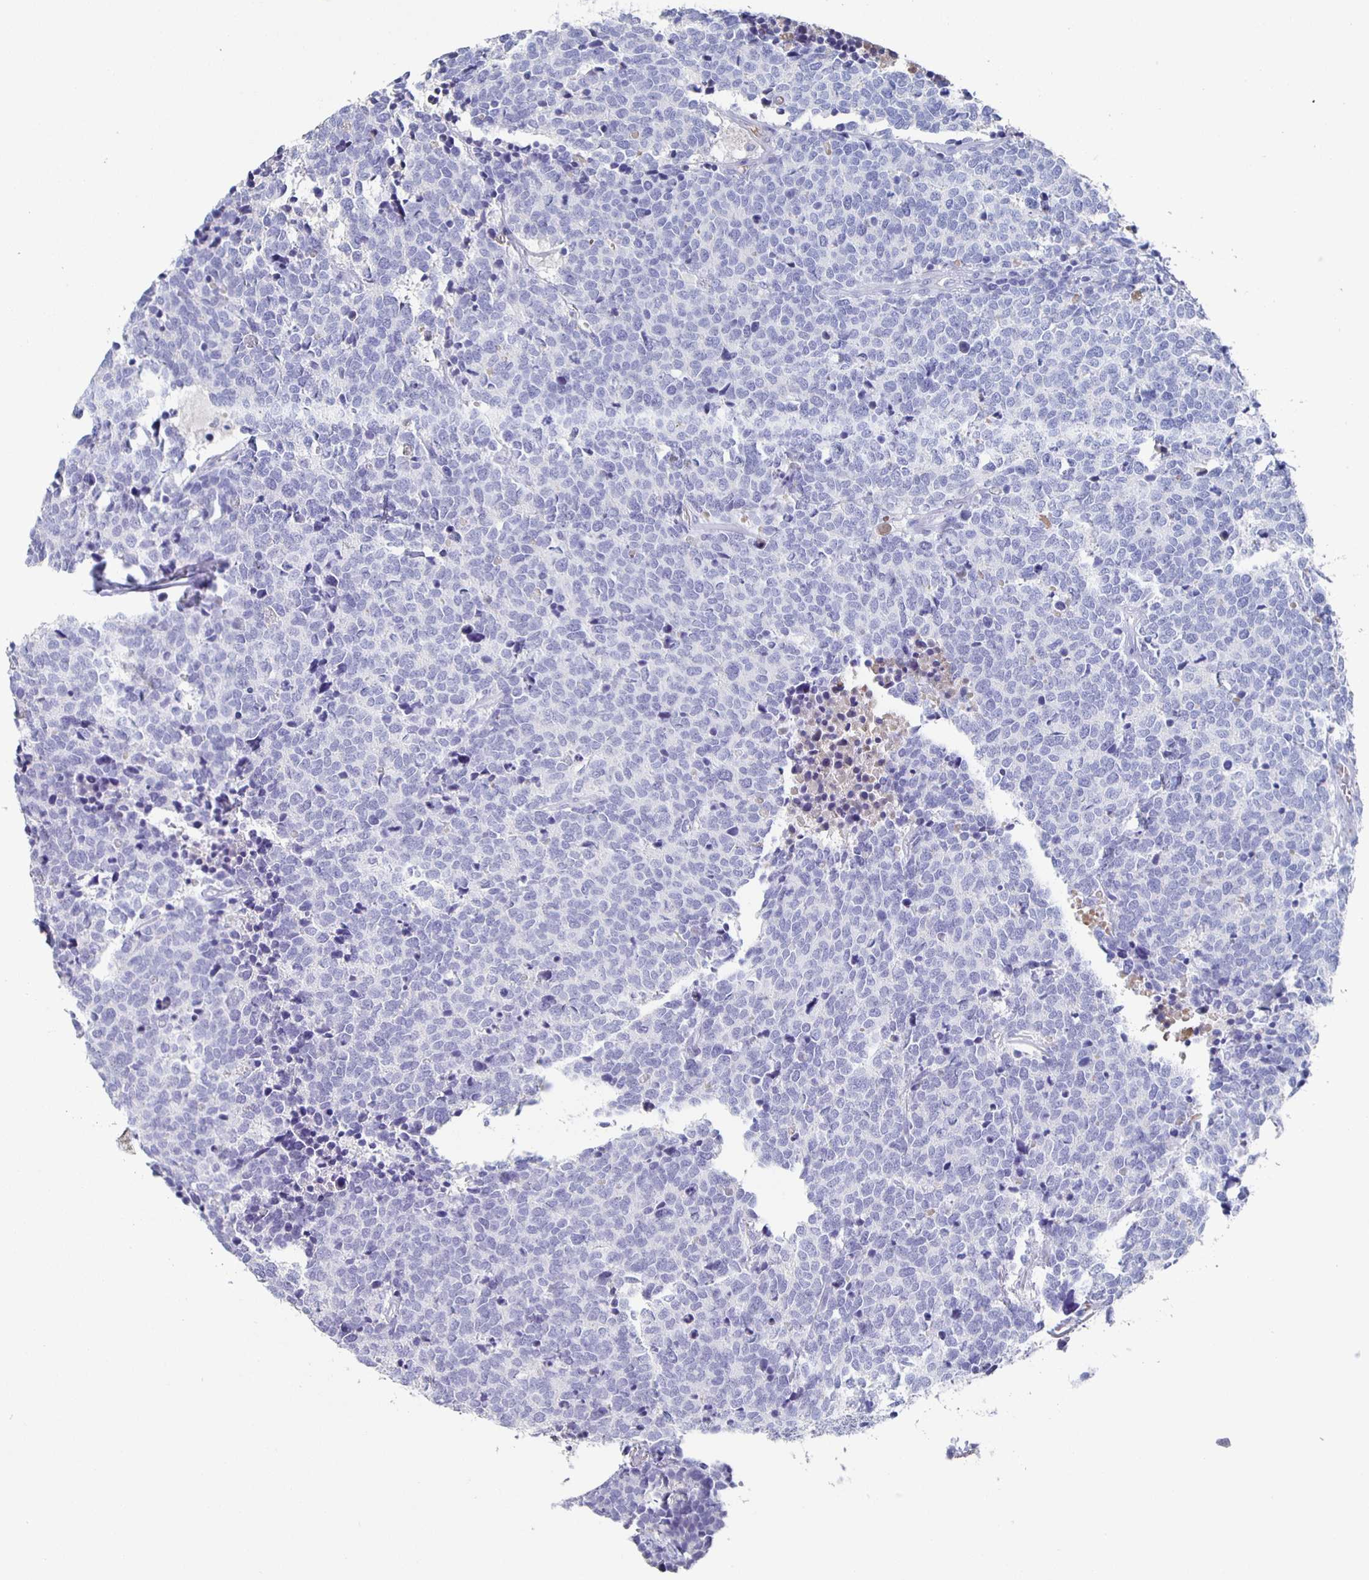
{"staining": {"intensity": "negative", "quantity": "none", "location": "none"}, "tissue": "carcinoid", "cell_type": "Tumor cells", "image_type": "cancer", "snomed": [{"axis": "morphology", "description": "Carcinoid, malignant, NOS"}, {"axis": "topography", "description": "Skin"}], "caption": "The histopathology image shows no significant staining in tumor cells of malignant carcinoid.", "gene": "FGA", "patient": {"sex": "female", "age": 79}}